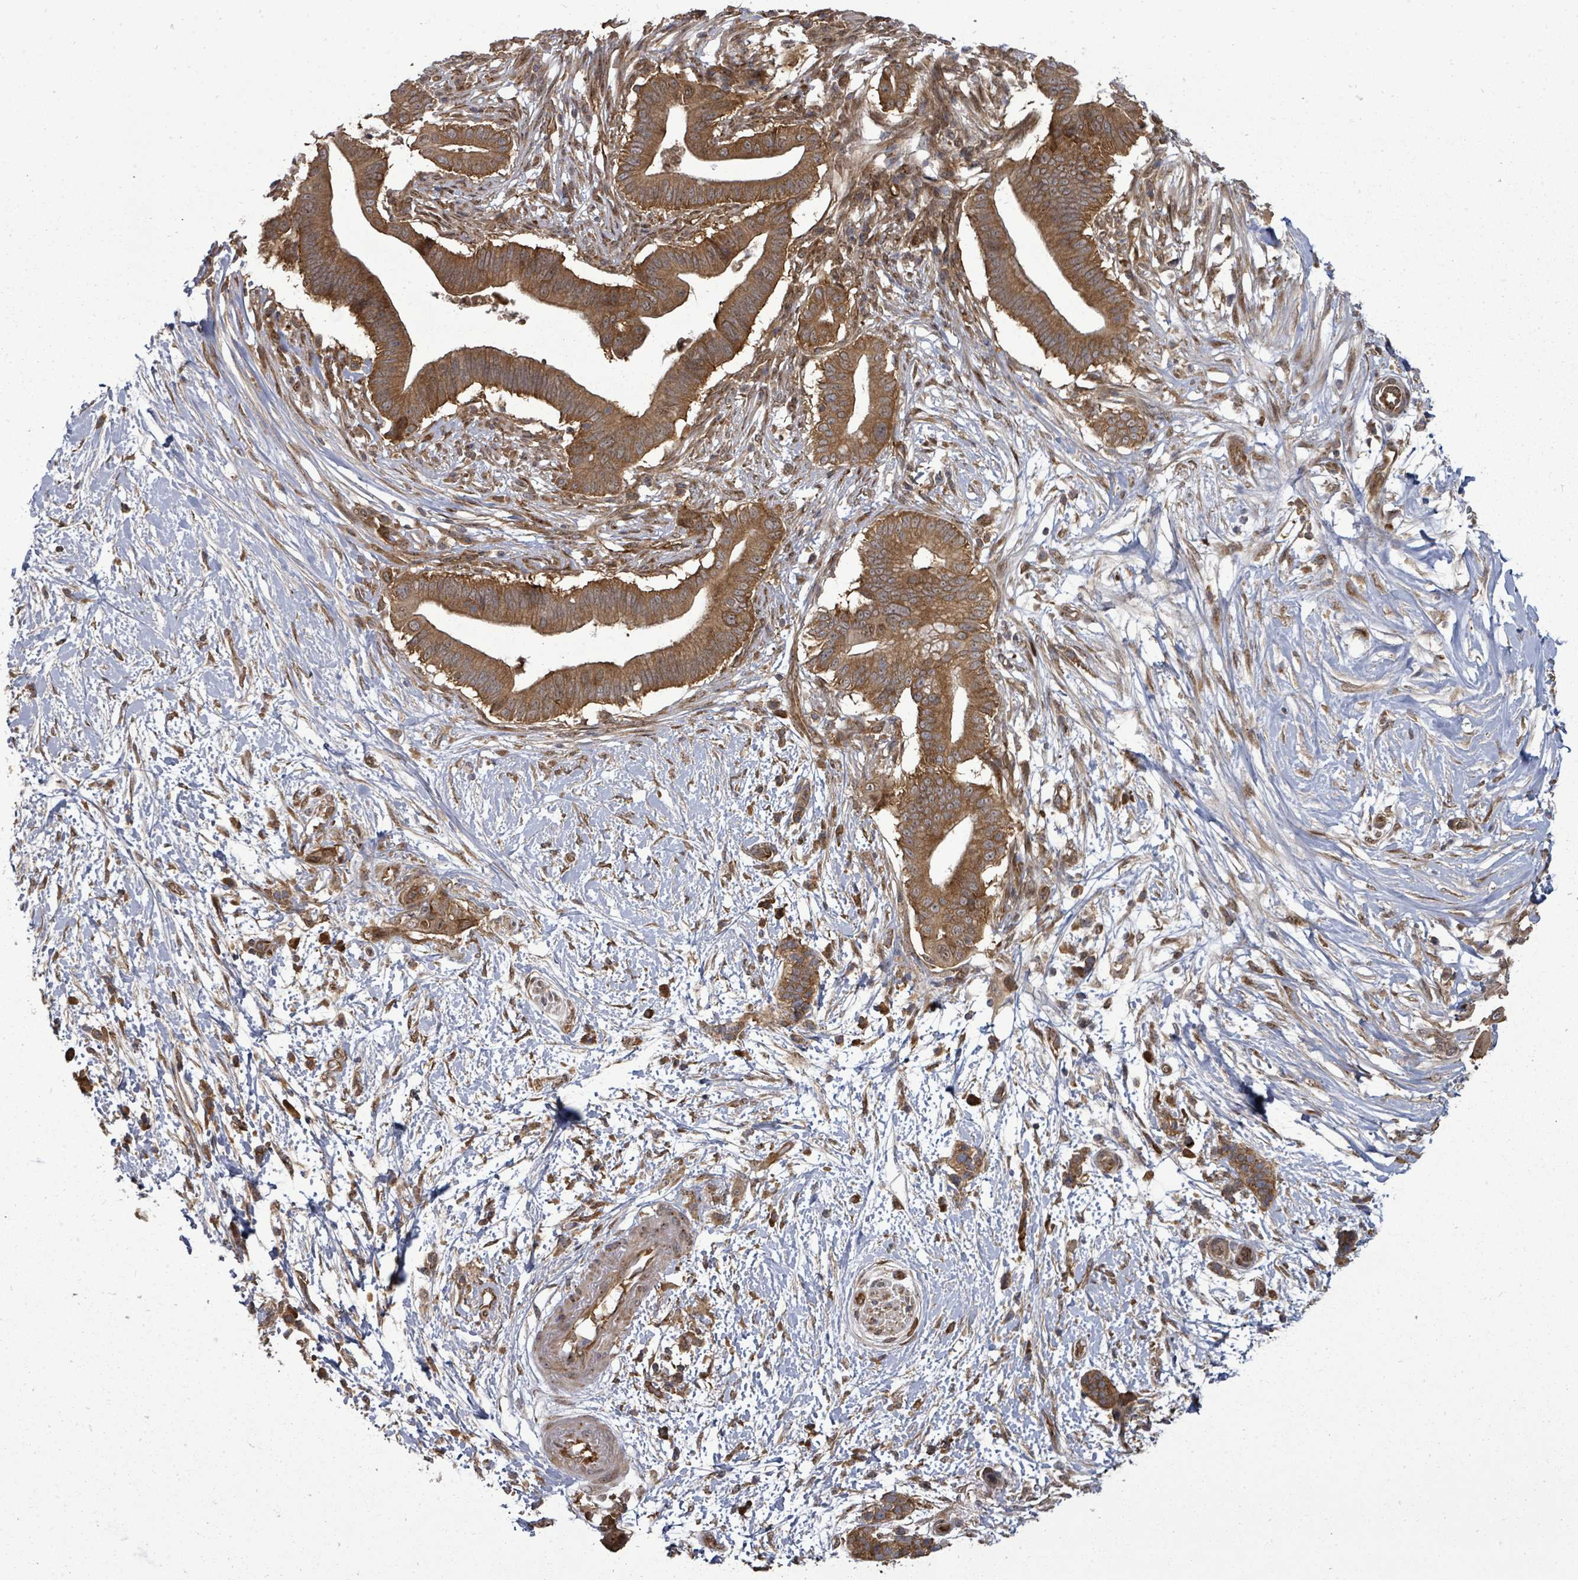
{"staining": {"intensity": "moderate", "quantity": ">75%", "location": "cytoplasmic/membranous,nuclear"}, "tissue": "pancreatic cancer", "cell_type": "Tumor cells", "image_type": "cancer", "snomed": [{"axis": "morphology", "description": "Adenocarcinoma, NOS"}, {"axis": "topography", "description": "Pancreas"}], "caption": "Moderate cytoplasmic/membranous and nuclear protein staining is present in about >75% of tumor cells in pancreatic cancer.", "gene": "EIF3C", "patient": {"sex": "male", "age": 68}}